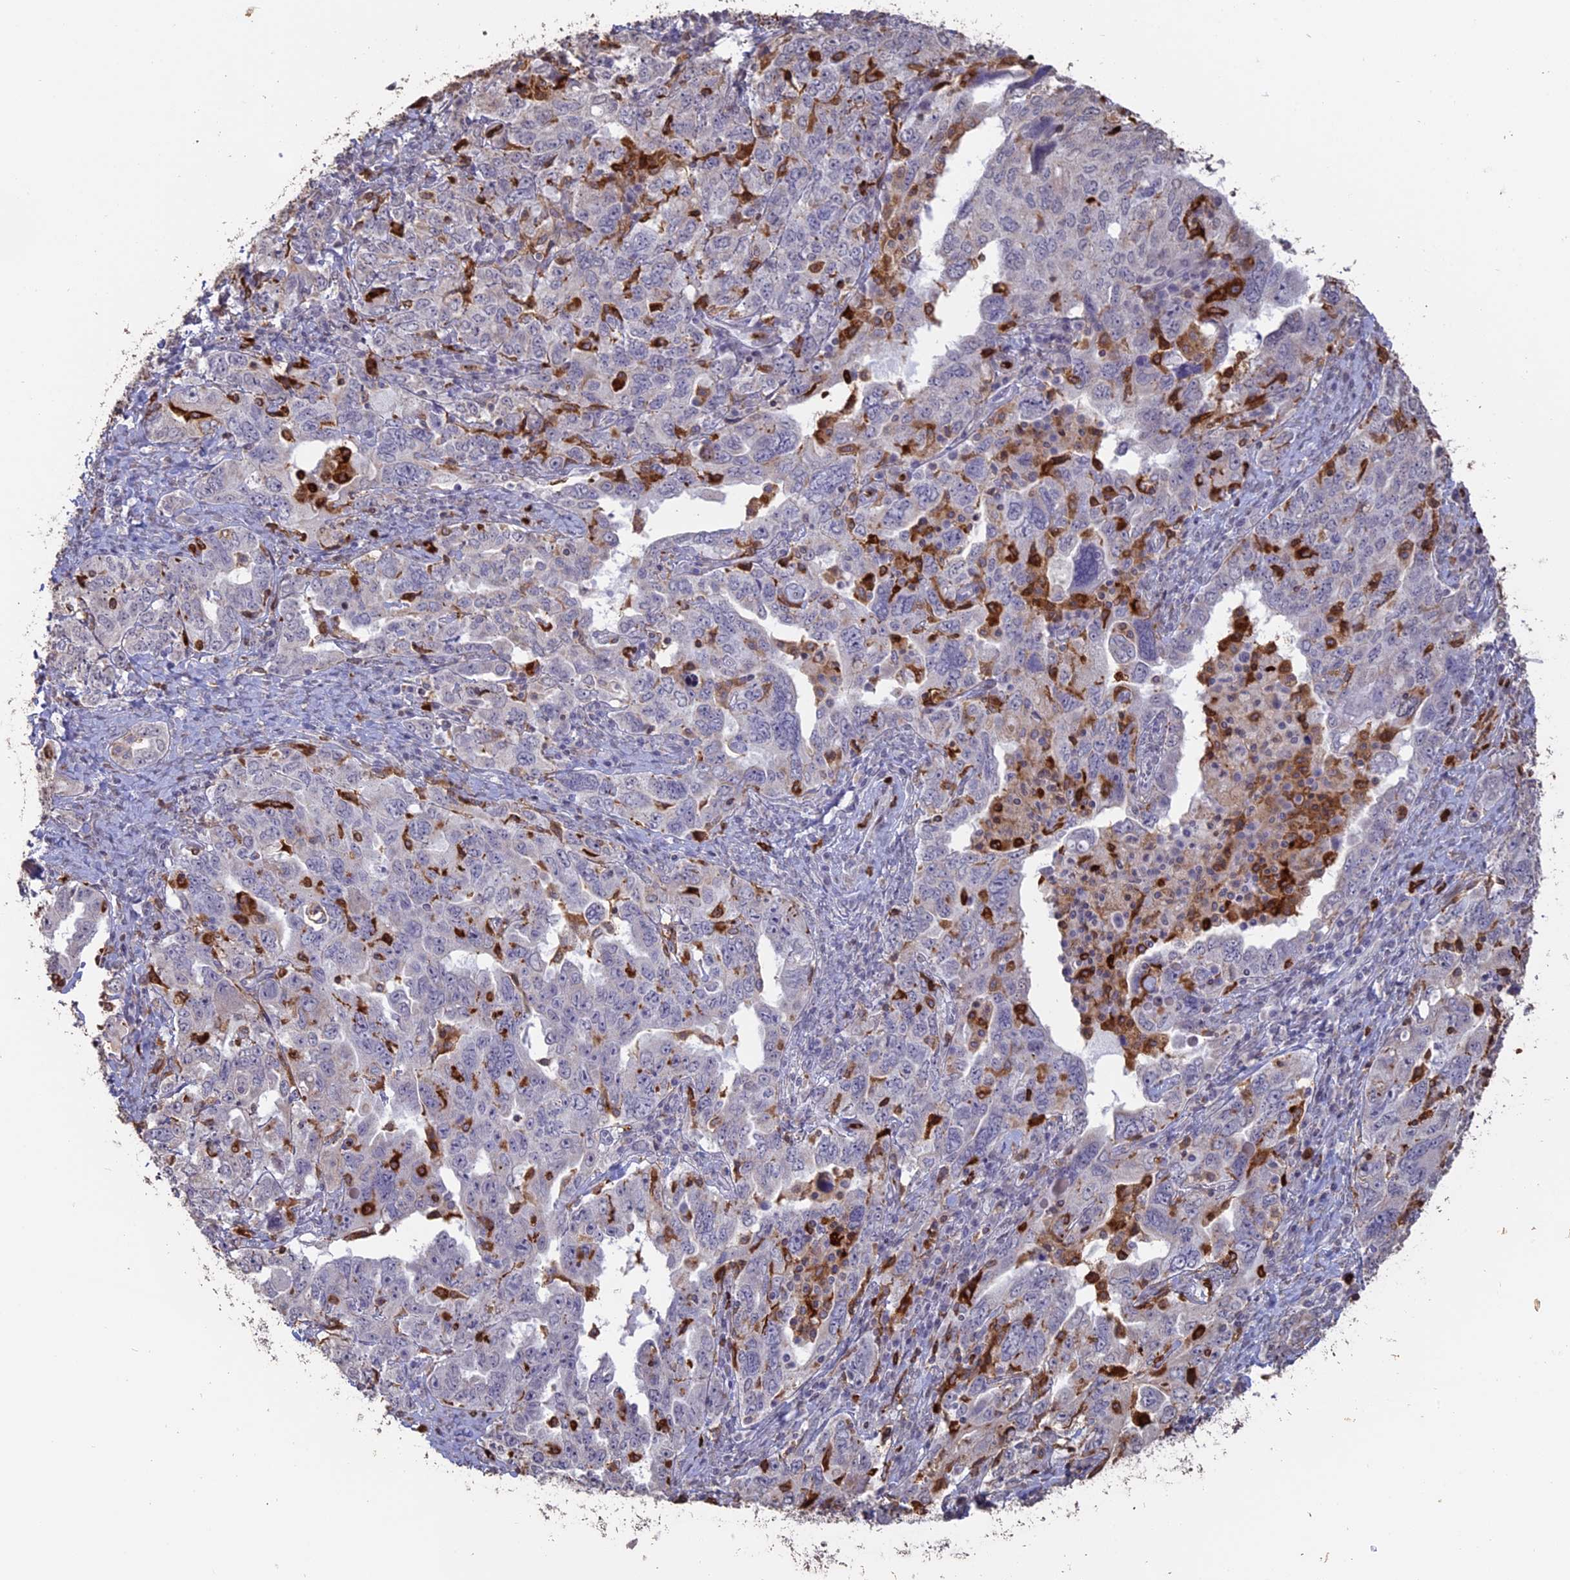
{"staining": {"intensity": "negative", "quantity": "none", "location": "none"}, "tissue": "ovarian cancer", "cell_type": "Tumor cells", "image_type": "cancer", "snomed": [{"axis": "morphology", "description": "Carcinoma, endometroid"}, {"axis": "topography", "description": "Ovary"}], "caption": "This is a image of IHC staining of ovarian cancer (endometroid carcinoma), which shows no positivity in tumor cells.", "gene": "APOBR", "patient": {"sex": "female", "age": 62}}